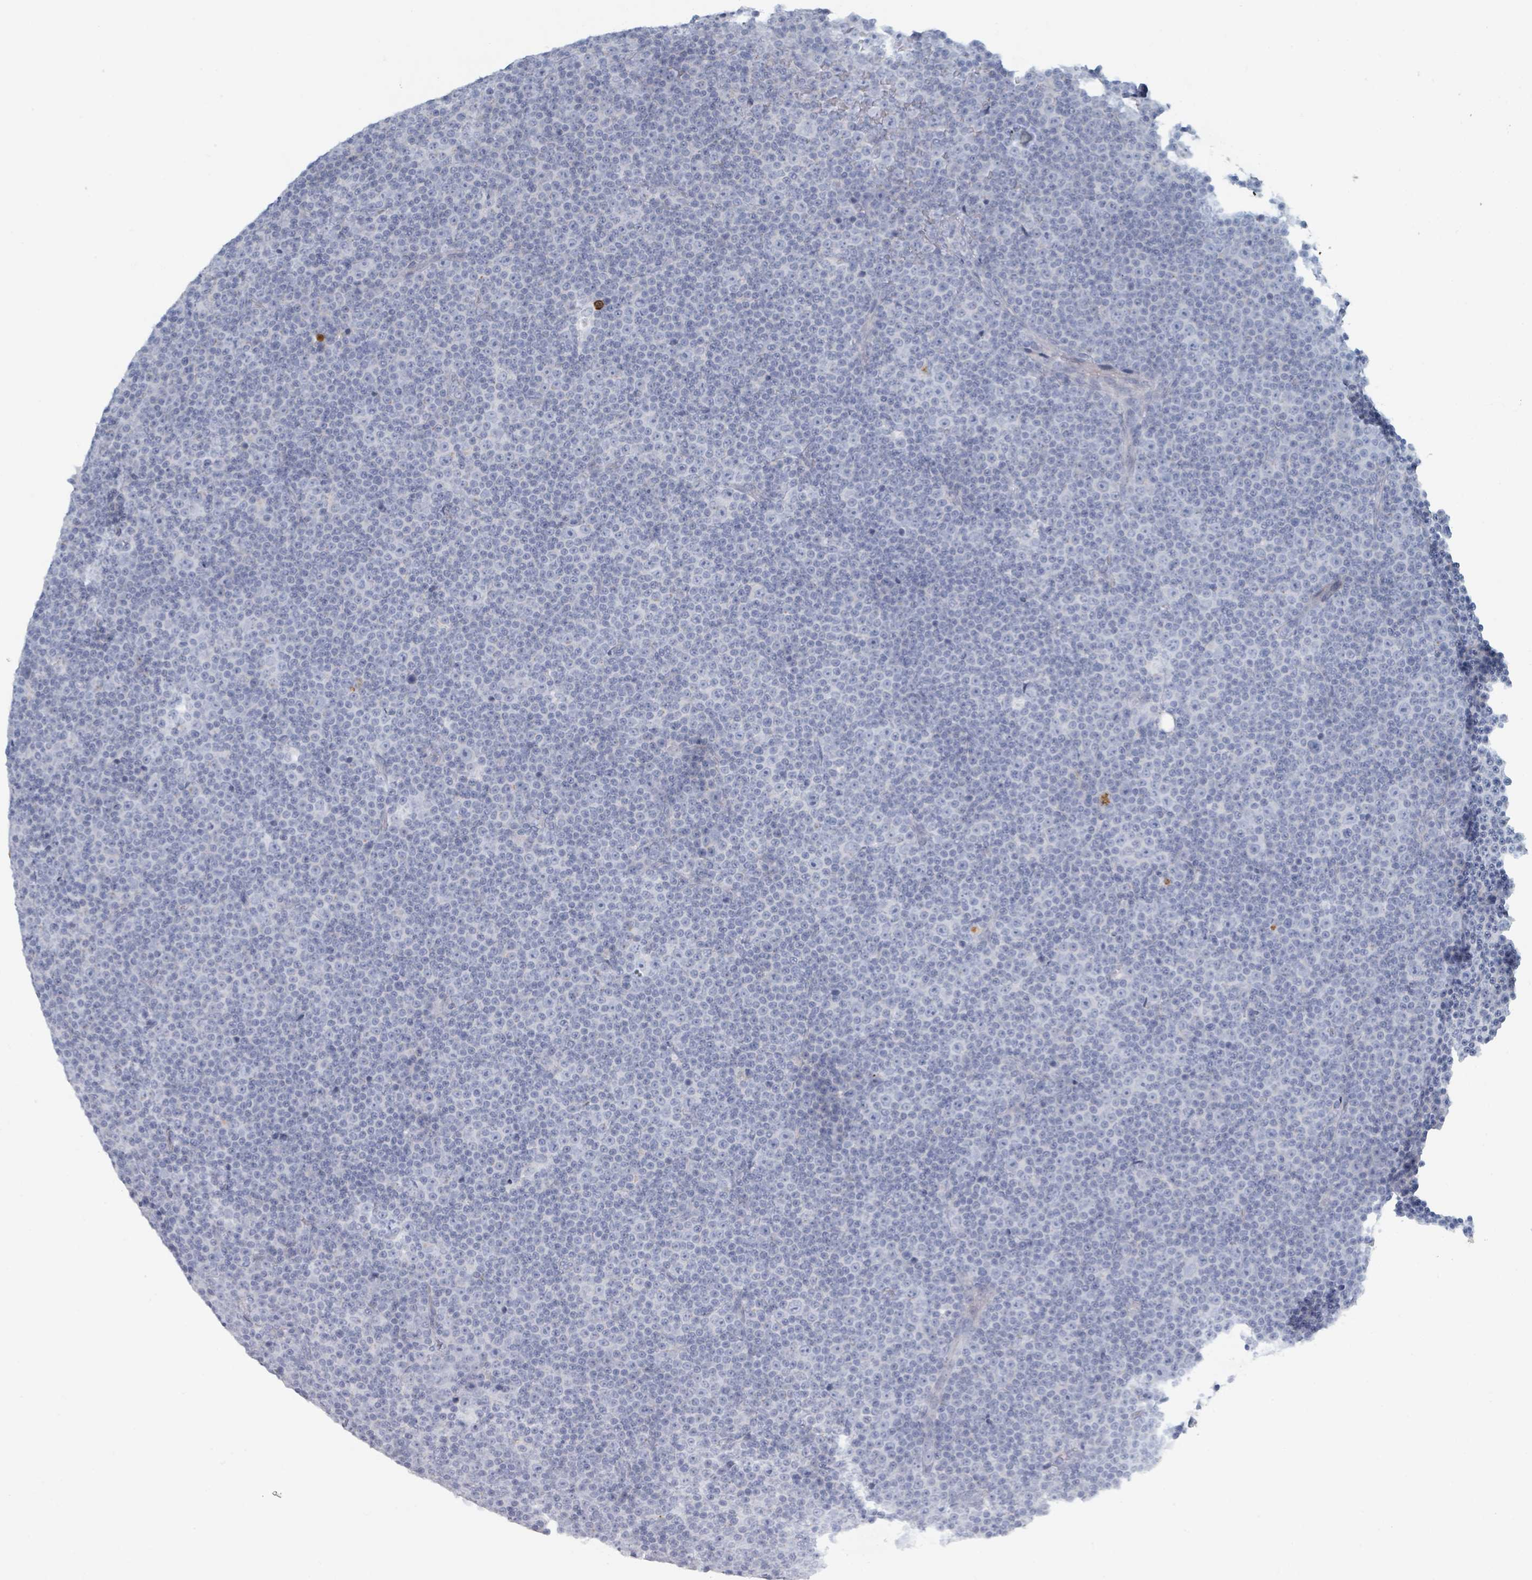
{"staining": {"intensity": "negative", "quantity": "none", "location": "none"}, "tissue": "lymphoma", "cell_type": "Tumor cells", "image_type": "cancer", "snomed": [{"axis": "morphology", "description": "Malignant lymphoma, non-Hodgkin's type, Low grade"}, {"axis": "topography", "description": "Lymph node"}], "caption": "Low-grade malignant lymphoma, non-Hodgkin's type was stained to show a protein in brown. There is no significant positivity in tumor cells. (DAB (3,3'-diaminobenzidine) IHC, high magnification).", "gene": "HEATR5A", "patient": {"sex": "female", "age": 67}}